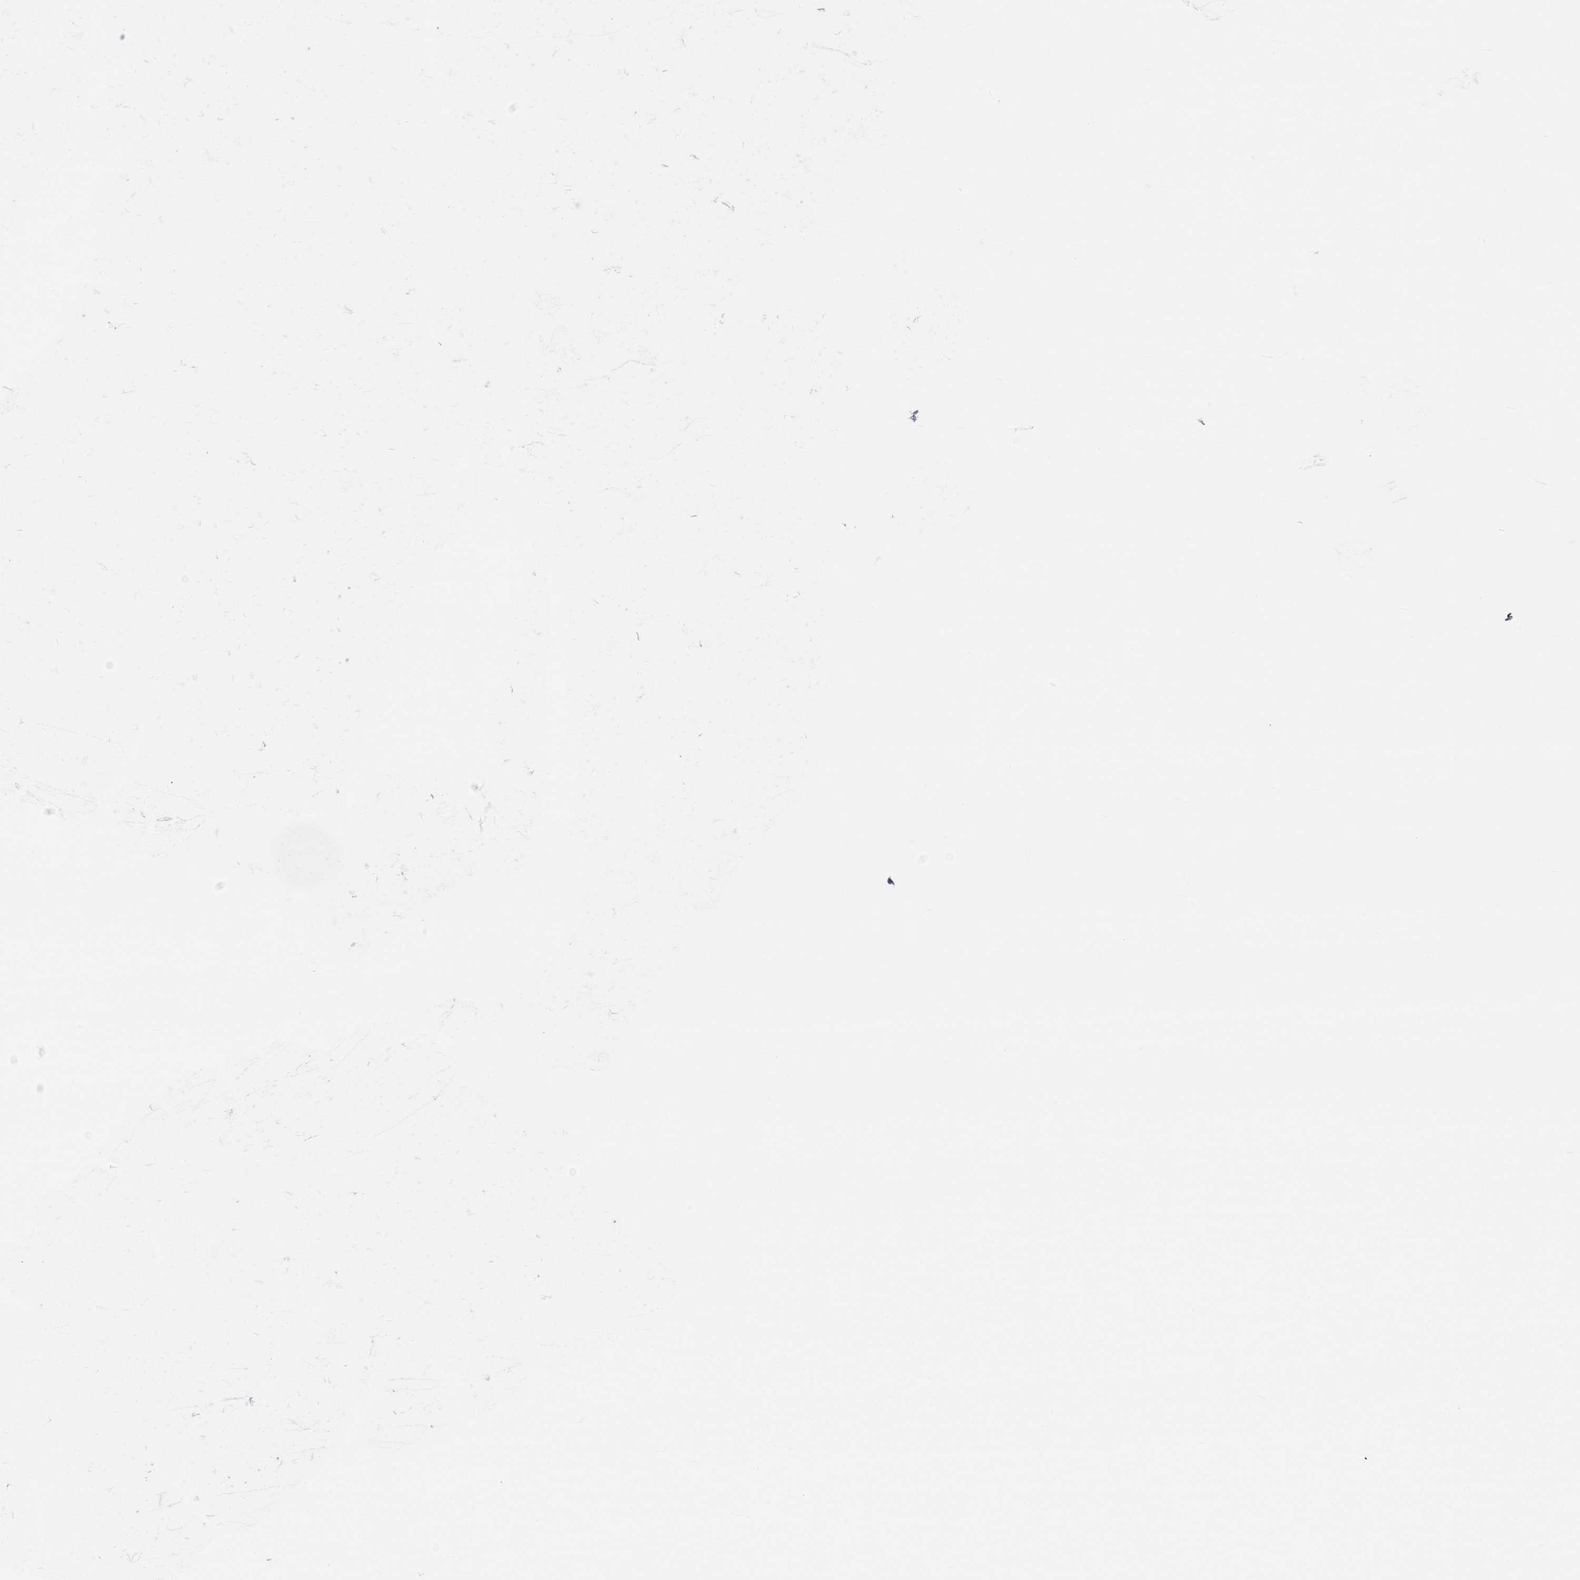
{"staining": {"intensity": "negative", "quantity": "none", "location": "none"}, "tissue": "nasopharynx", "cell_type": "Respiratory epithelial cells", "image_type": "normal", "snomed": [{"axis": "morphology", "description": "Normal tissue, NOS"}, {"axis": "topography", "description": "Nasopharynx"}], "caption": "IHC of unremarkable human nasopharynx reveals no positivity in respiratory epithelial cells.", "gene": "MROH7", "patient": {"sex": "female", "age": 68}}